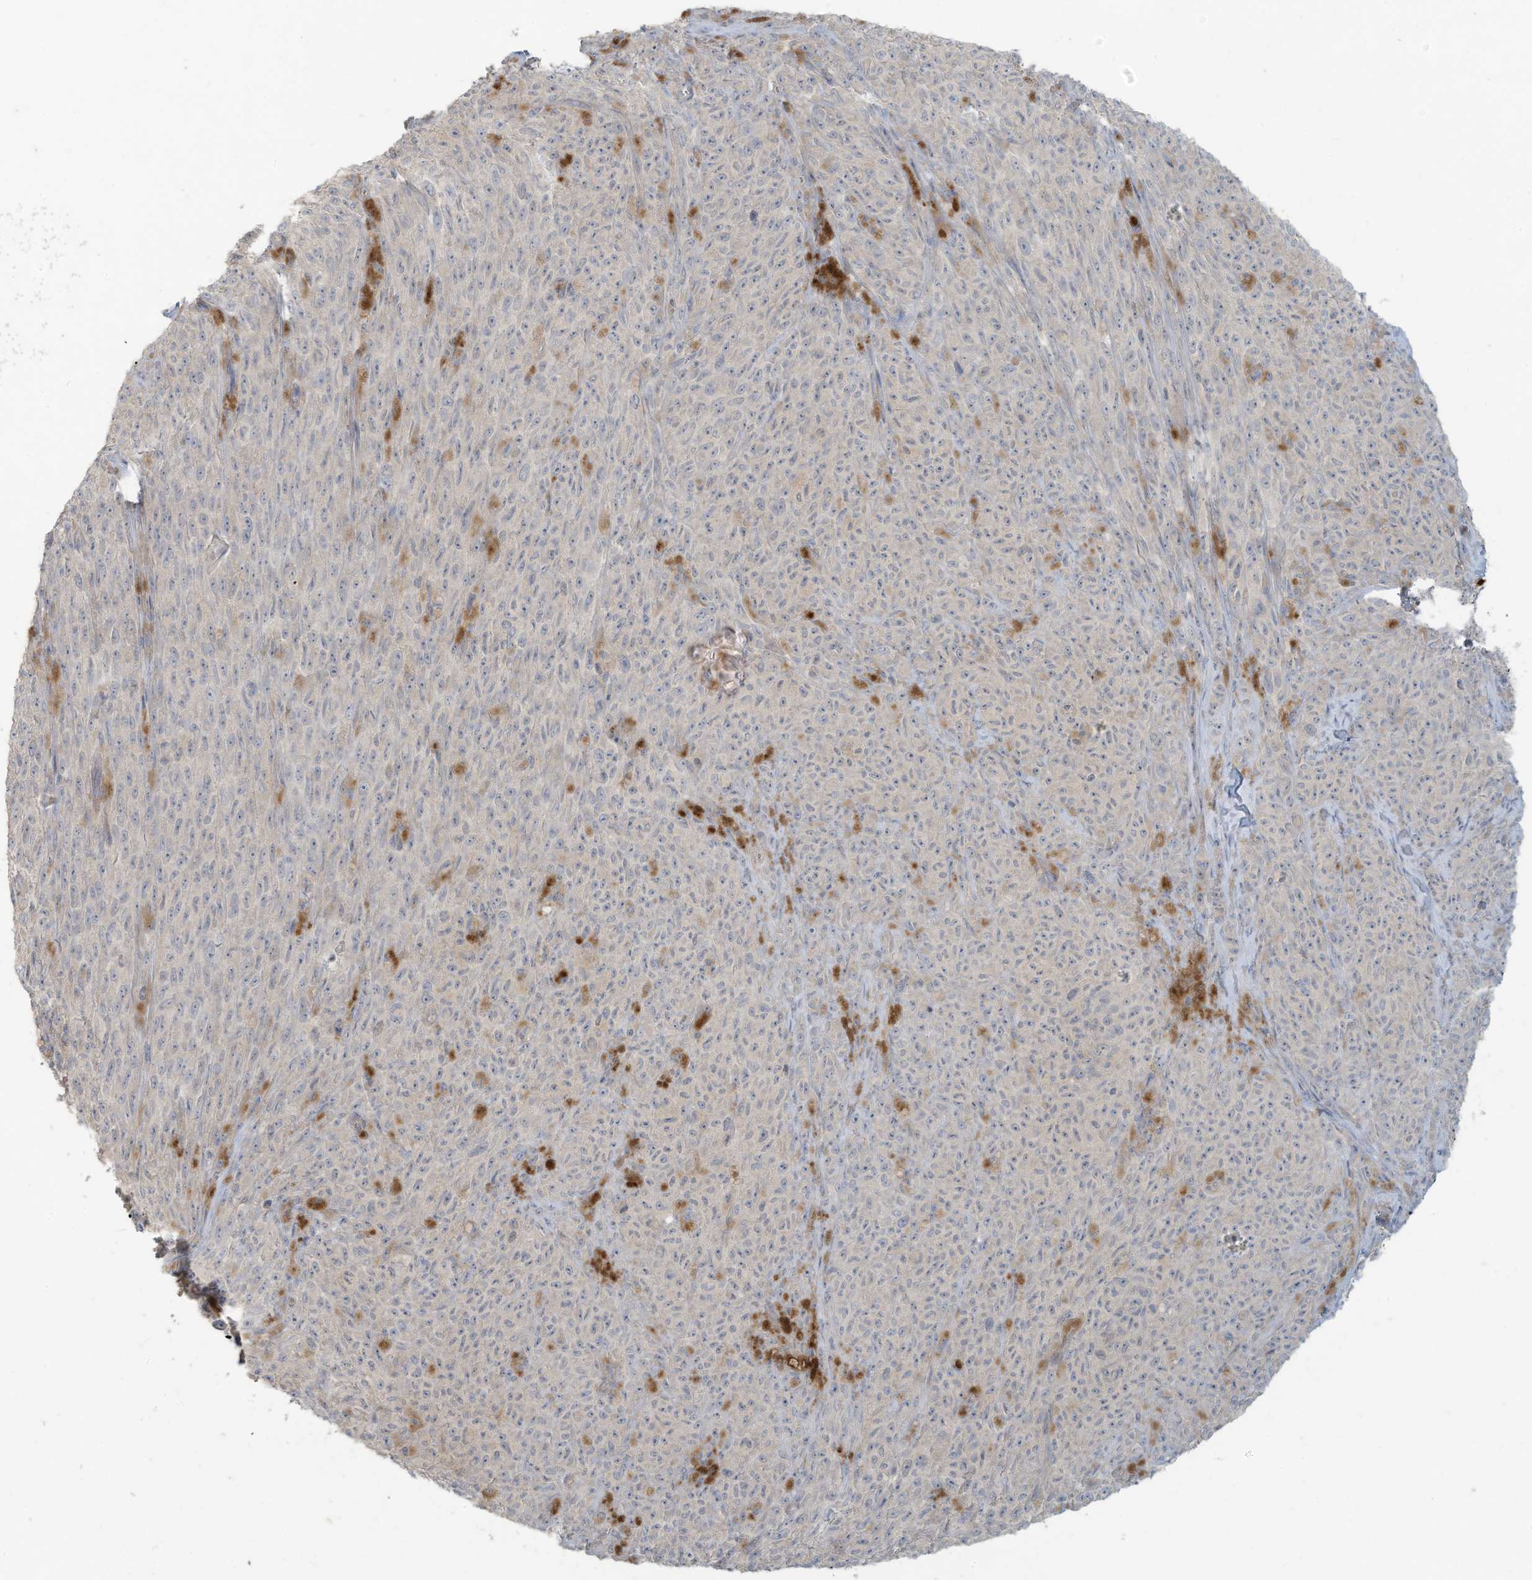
{"staining": {"intensity": "negative", "quantity": "none", "location": "none"}, "tissue": "melanoma", "cell_type": "Tumor cells", "image_type": "cancer", "snomed": [{"axis": "morphology", "description": "Malignant melanoma, NOS"}, {"axis": "topography", "description": "Skin"}], "caption": "Tumor cells show no significant staining in melanoma.", "gene": "MAGIX", "patient": {"sex": "female", "age": 82}}